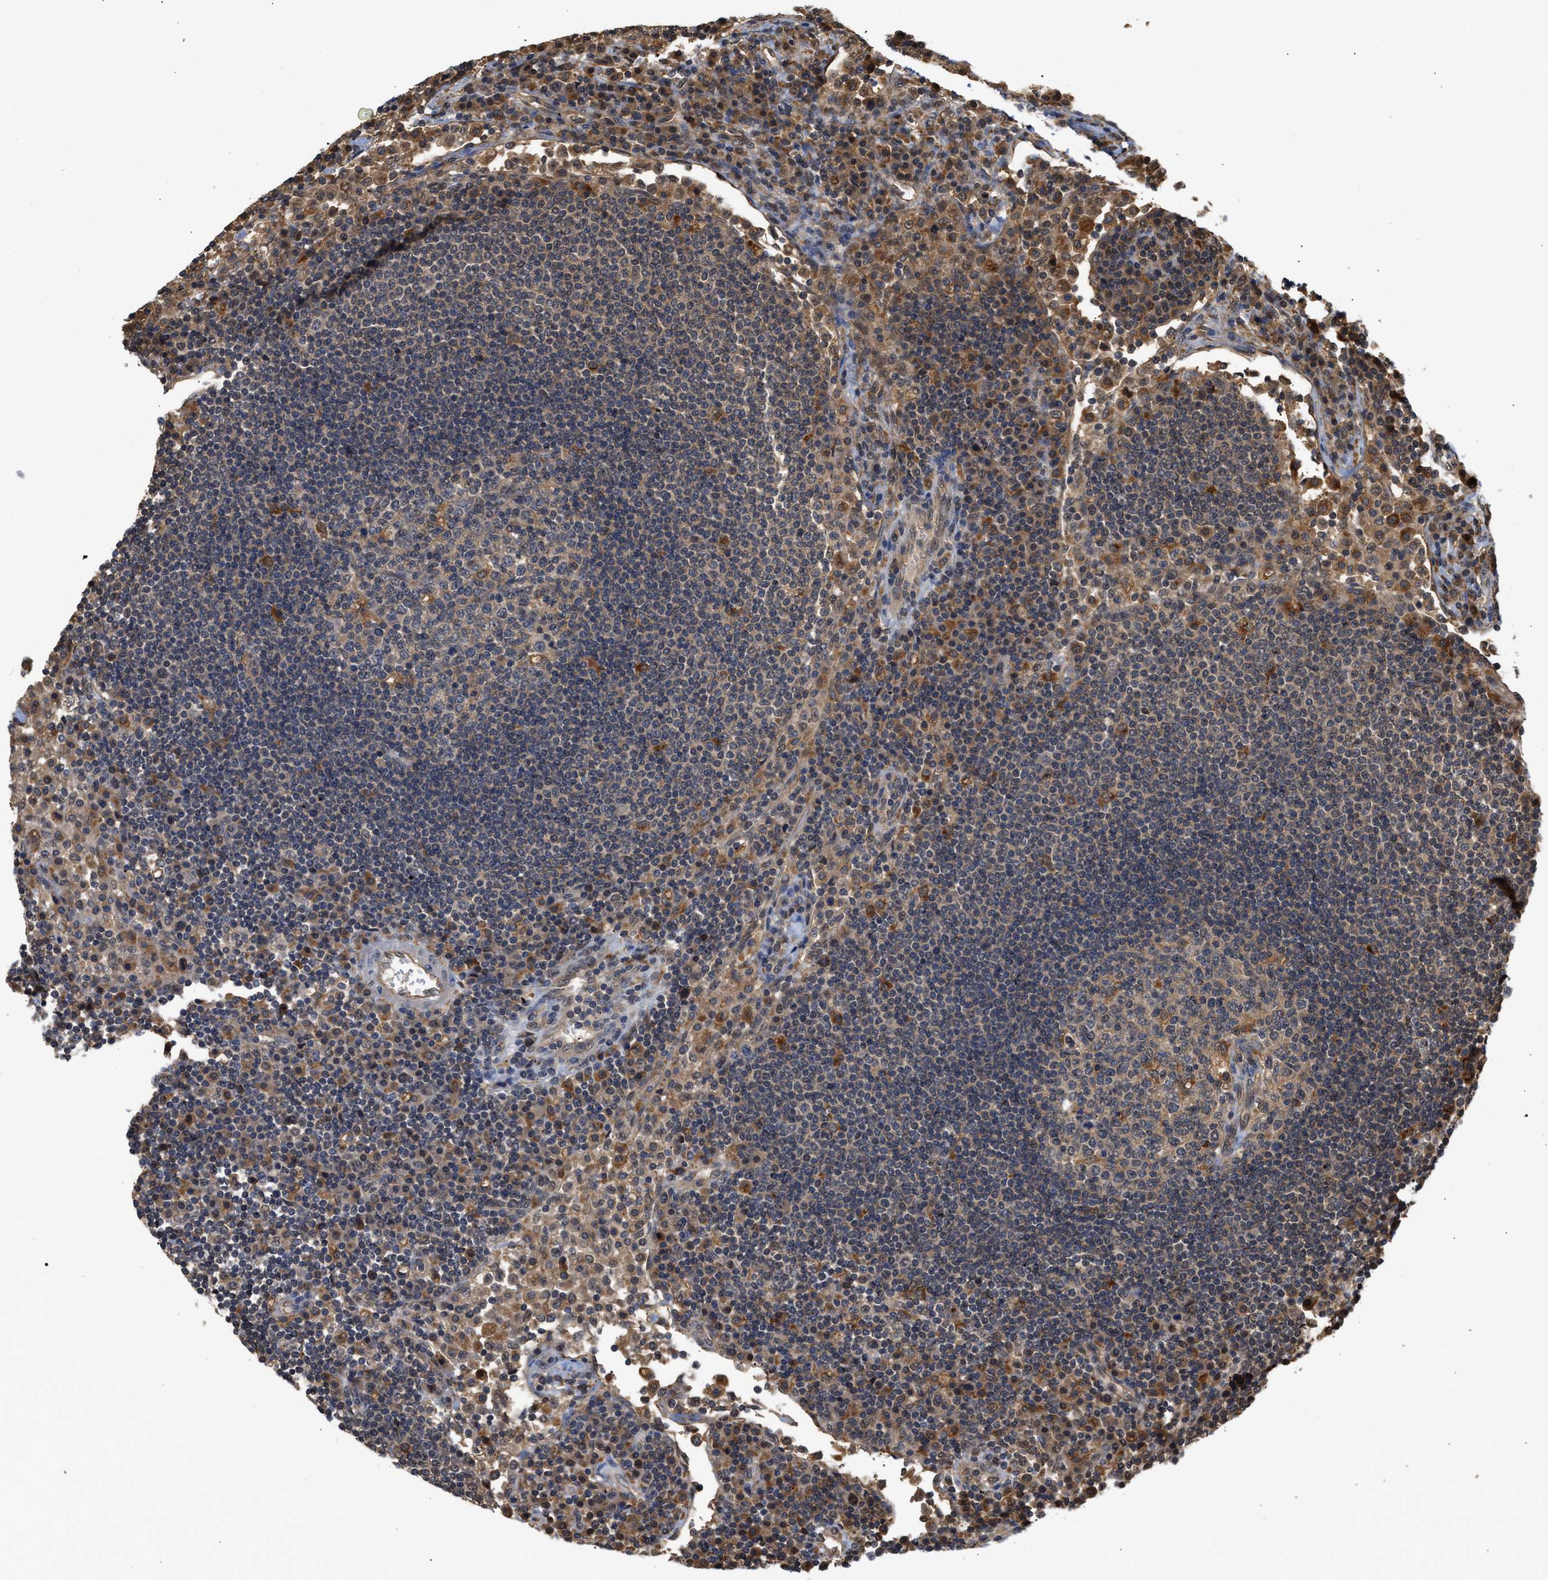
{"staining": {"intensity": "moderate", "quantity": "<25%", "location": "cytoplasmic/membranous"}, "tissue": "lymph node", "cell_type": "Germinal center cells", "image_type": "normal", "snomed": [{"axis": "morphology", "description": "Normal tissue, NOS"}, {"axis": "topography", "description": "Lymph node"}], "caption": "Immunohistochemistry (DAB) staining of benign human lymph node displays moderate cytoplasmic/membranous protein positivity in about <25% of germinal center cells. The protein is stained brown, and the nuclei are stained in blue (DAB (3,3'-diaminobenzidine) IHC with brightfield microscopy, high magnification).", "gene": "SCAI", "patient": {"sex": "female", "age": 53}}